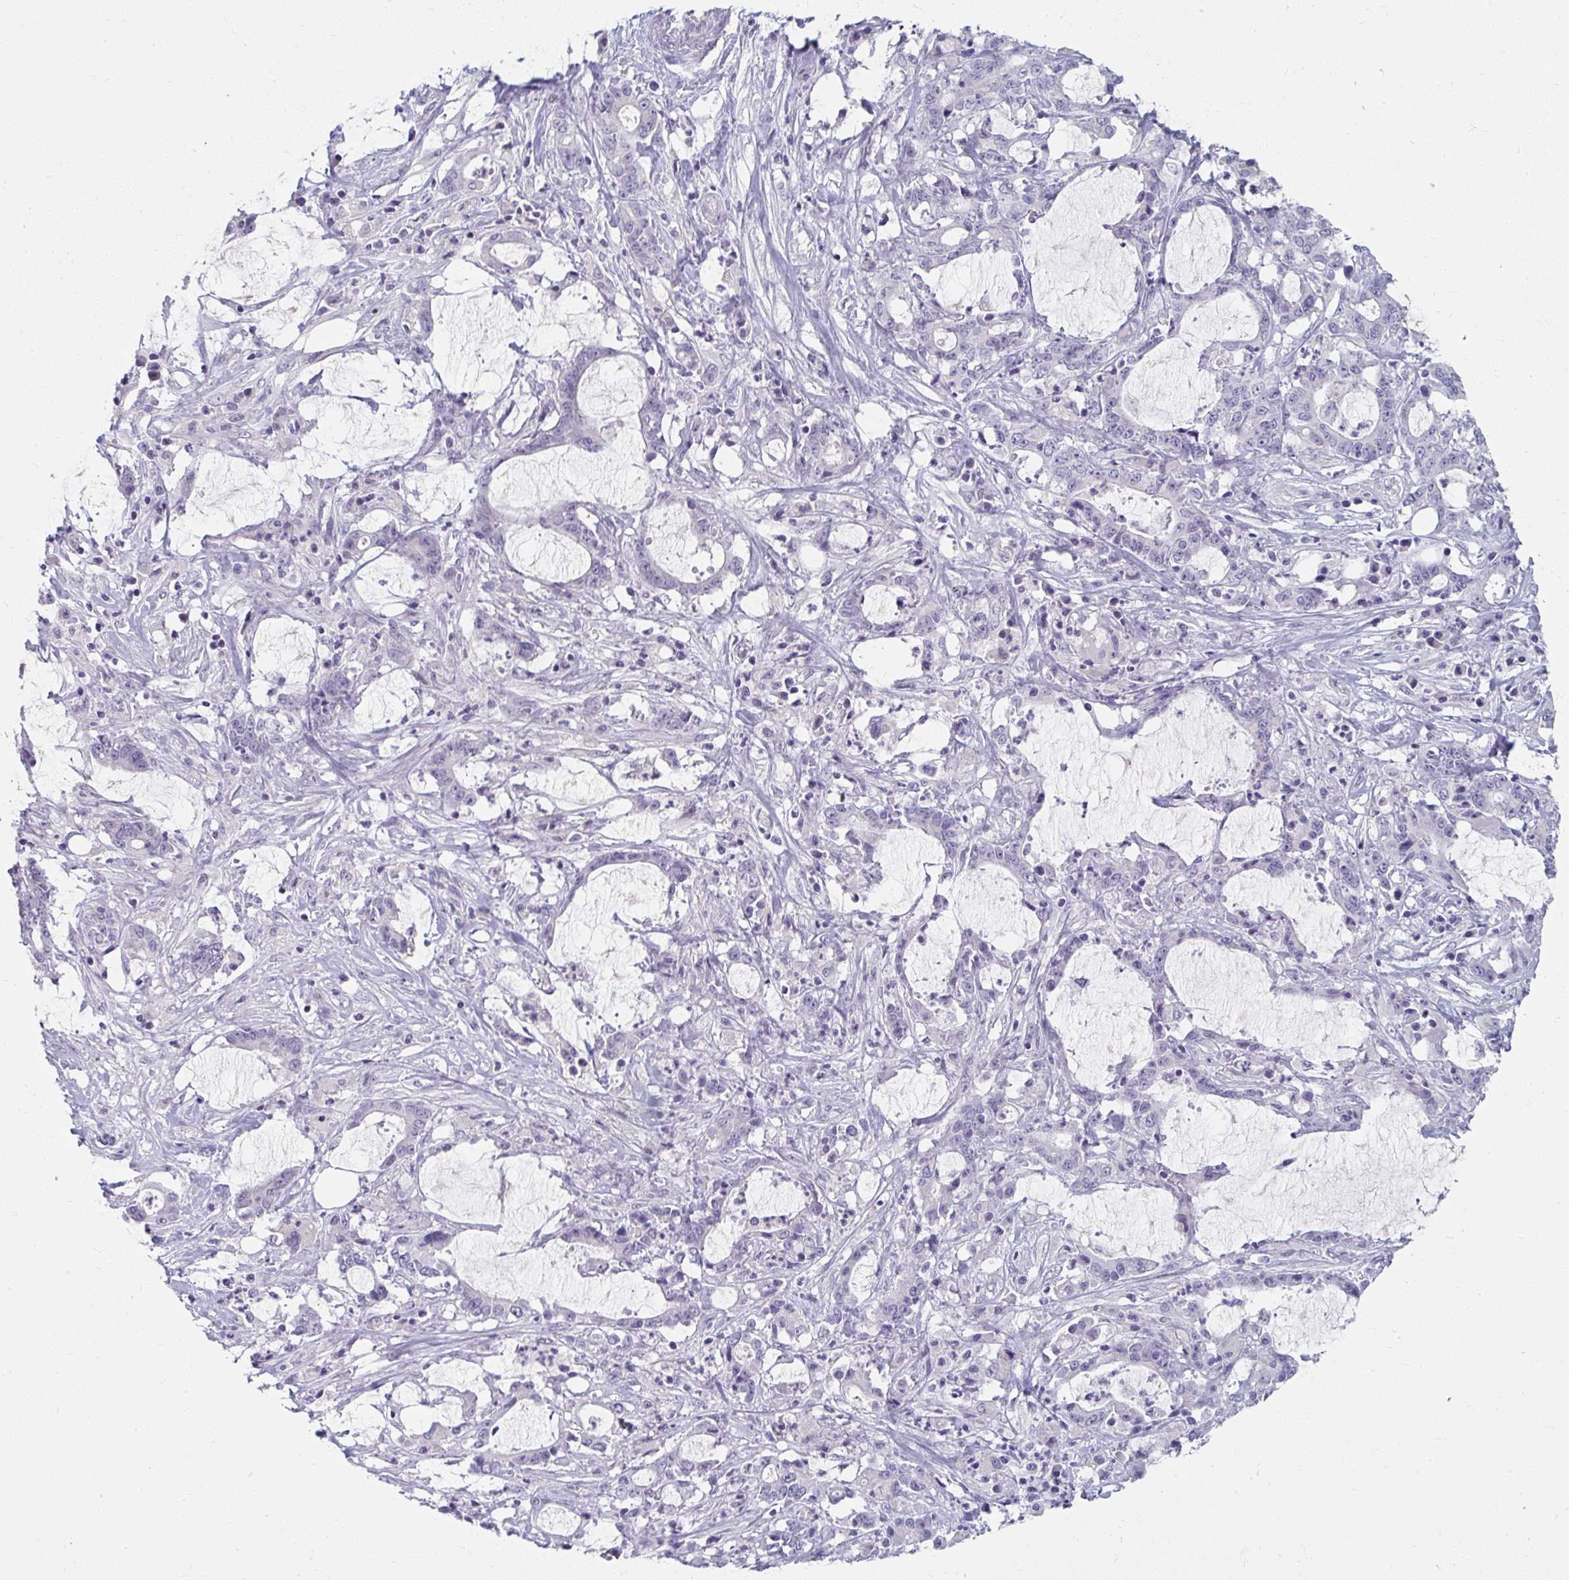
{"staining": {"intensity": "negative", "quantity": "none", "location": "none"}, "tissue": "stomach cancer", "cell_type": "Tumor cells", "image_type": "cancer", "snomed": [{"axis": "morphology", "description": "Adenocarcinoma, NOS"}, {"axis": "topography", "description": "Stomach, upper"}], "caption": "Tumor cells are negative for protein expression in human stomach adenocarcinoma. (DAB (3,3'-diaminobenzidine) IHC visualized using brightfield microscopy, high magnification).", "gene": "UGT3A2", "patient": {"sex": "male", "age": 68}}